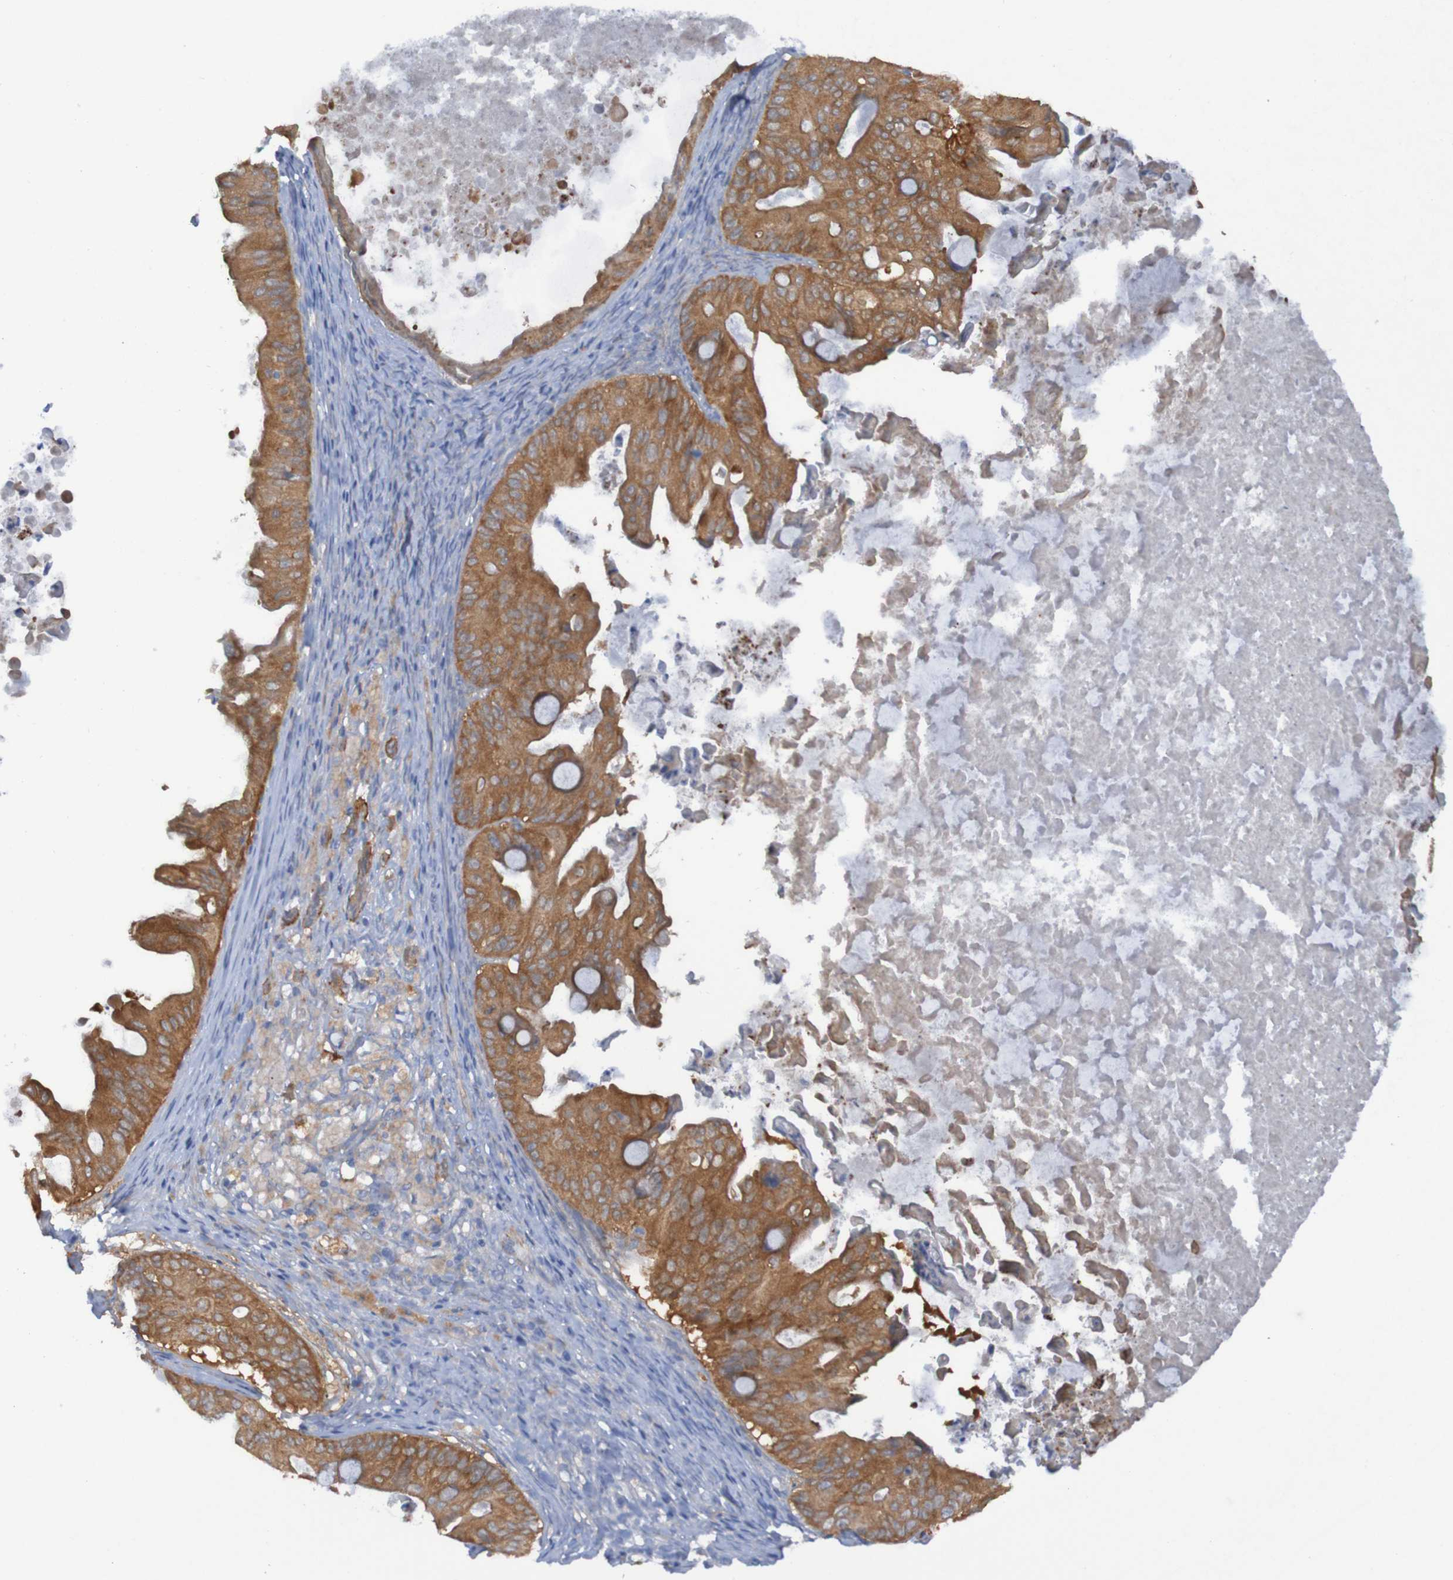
{"staining": {"intensity": "strong", "quantity": ">75%", "location": "cytoplasmic/membranous"}, "tissue": "ovarian cancer", "cell_type": "Tumor cells", "image_type": "cancer", "snomed": [{"axis": "morphology", "description": "Cystadenocarcinoma, mucinous, NOS"}, {"axis": "topography", "description": "Ovary"}], "caption": "About >75% of tumor cells in ovarian mucinous cystadenocarcinoma reveal strong cytoplasmic/membranous protein staining as visualized by brown immunohistochemical staining.", "gene": "ARHGEF16", "patient": {"sex": "female", "age": 37}}